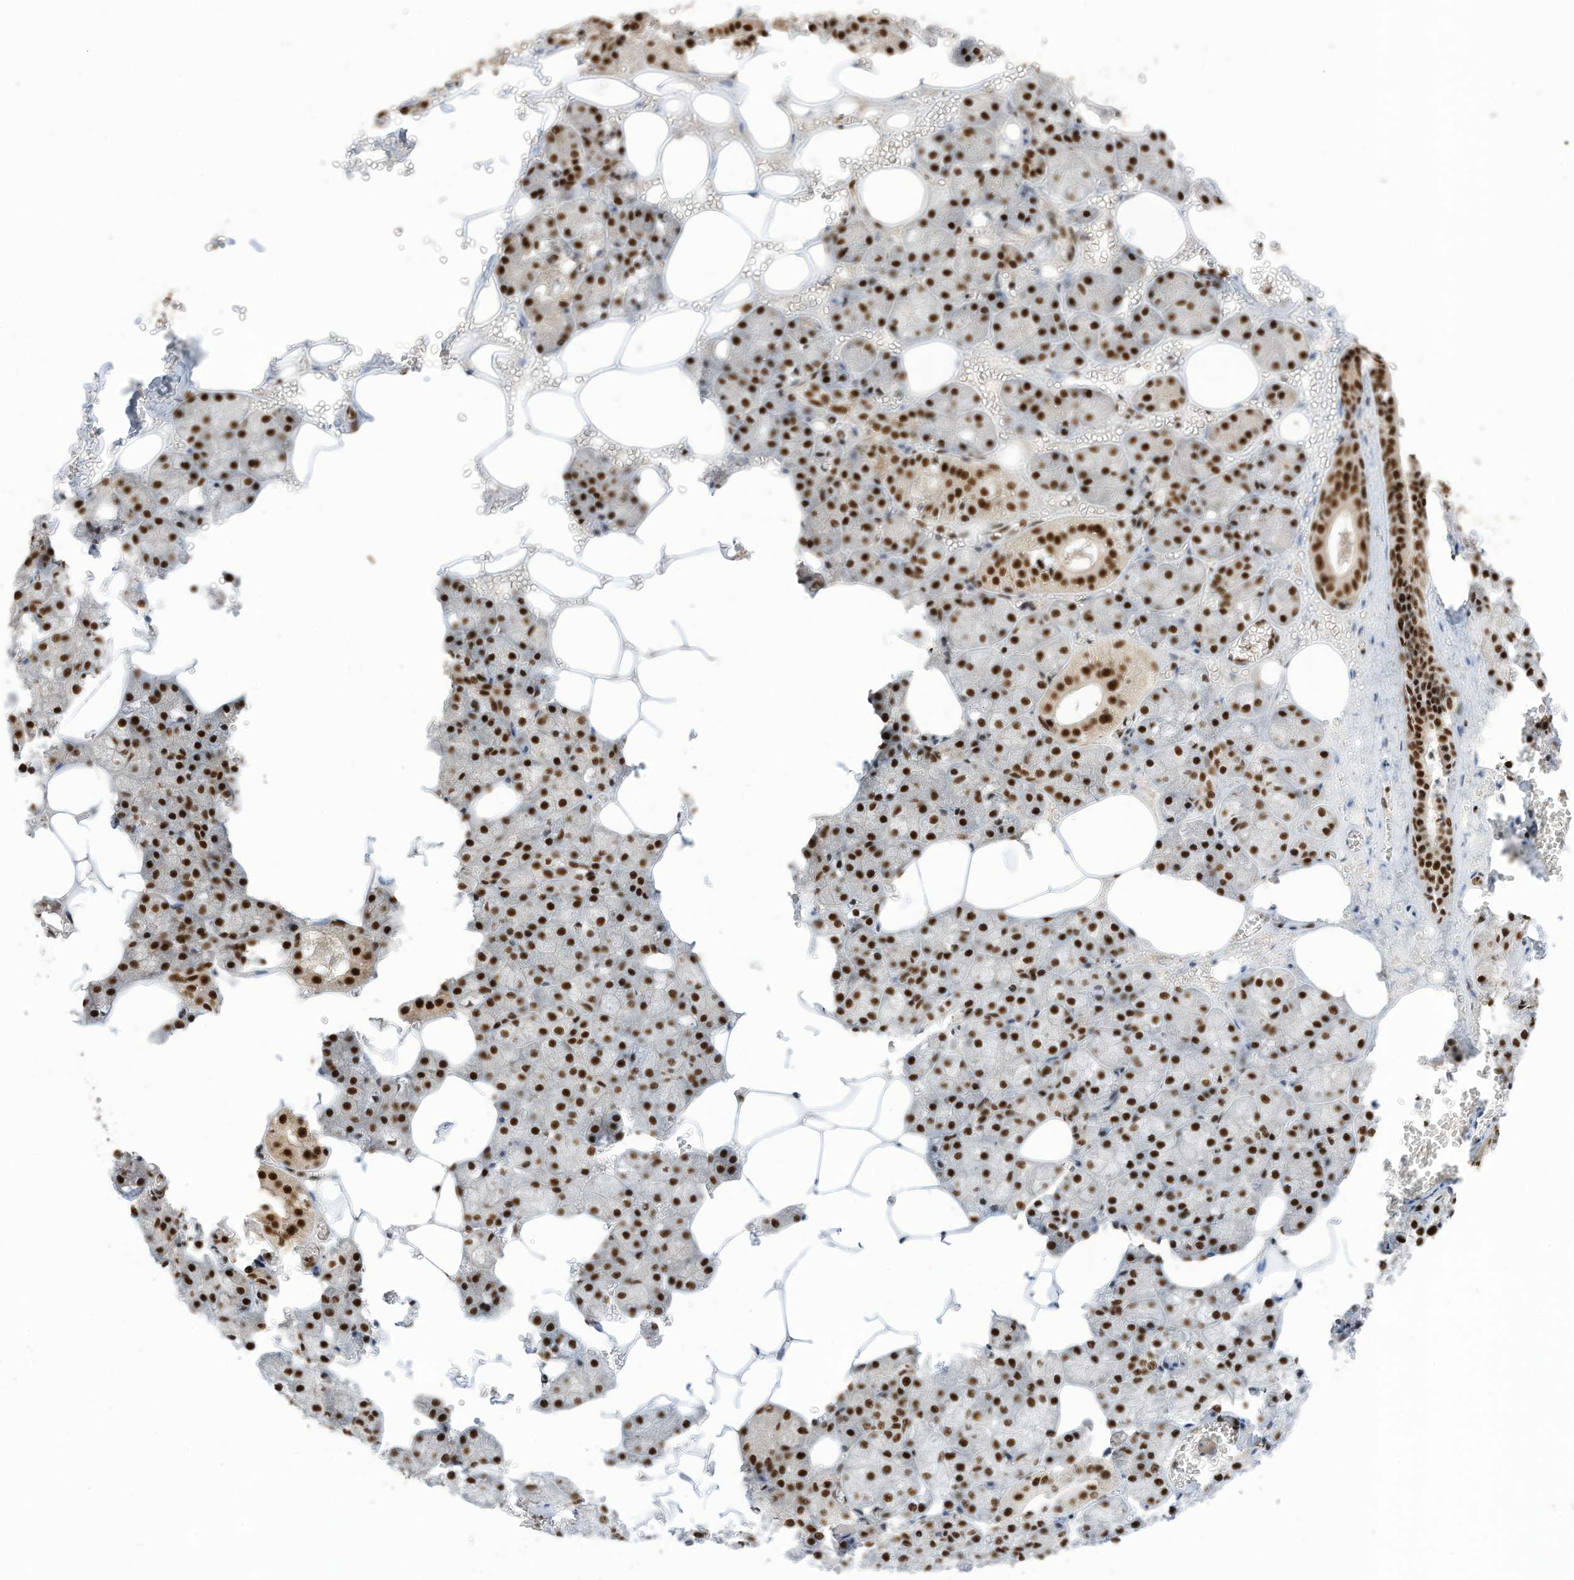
{"staining": {"intensity": "strong", "quantity": ">75%", "location": "nuclear"}, "tissue": "salivary gland", "cell_type": "Glandular cells", "image_type": "normal", "snomed": [{"axis": "morphology", "description": "Normal tissue, NOS"}, {"axis": "topography", "description": "Salivary gland"}], "caption": "Protein analysis of unremarkable salivary gland exhibits strong nuclear staining in approximately >75% of glandular cells.", "gene": "SF3A3", "patient": {"sex": "male", "age": 62}}